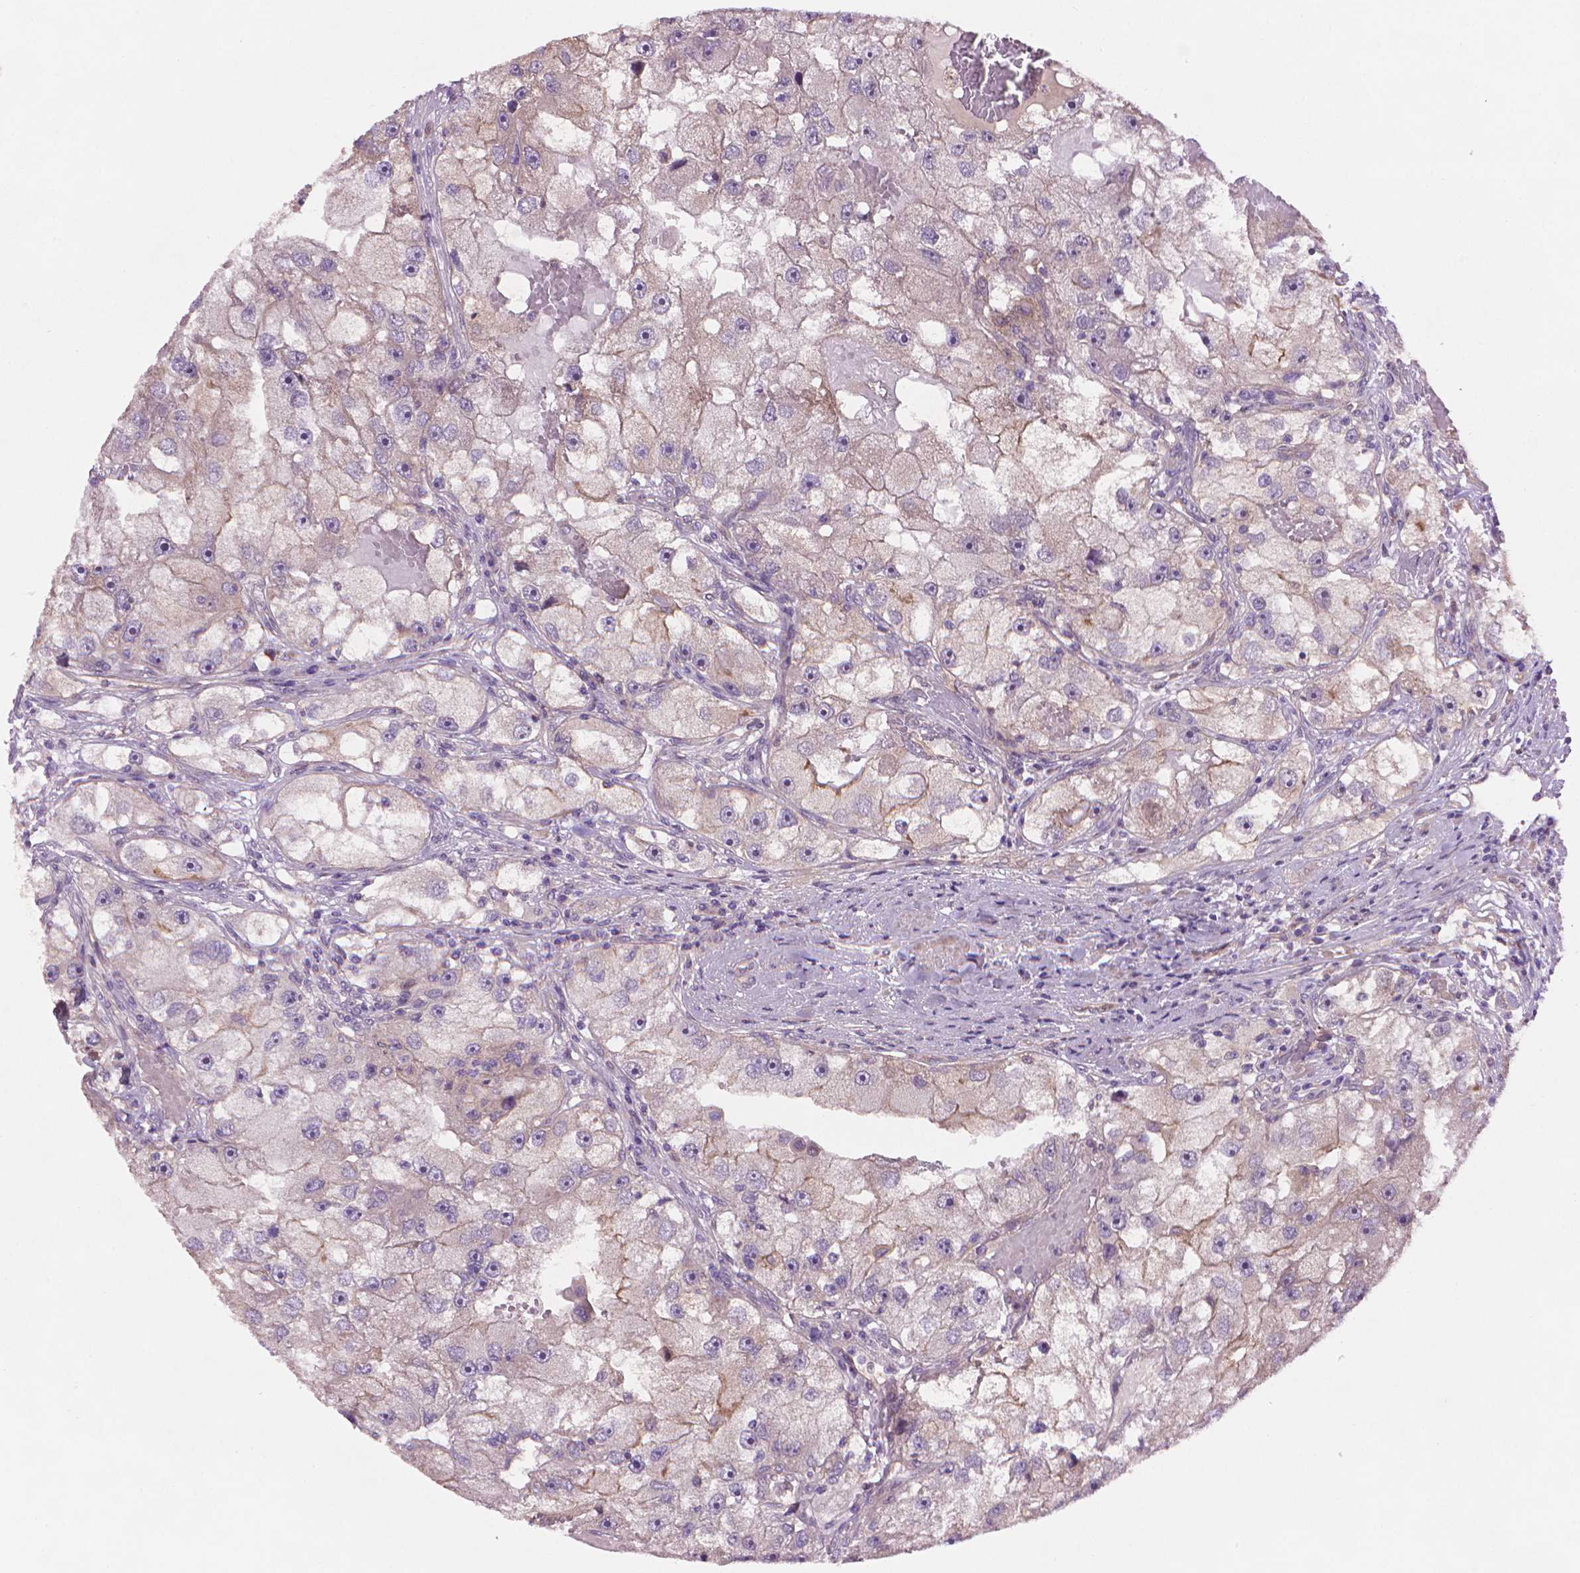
{"staining": {"intensity": "weak", "quantity": "<25%", "location": "cytoplasmic/membranous"}, "tissue": "renal cancer", "cell_type": "Tumor cells", "image_type": "cancer", "snomed": [{"axis": "morphology", "description": "Adenocarcinoma, NOS"}, {"axis": "topography", "description": "Kidney"}], "caption": "High magnification brightfield microscopy of adenocarcinoma (renal) stained with DAB (3,3'-diaminobenzidine) (brown) and counterstained with hematoxylin (blue): tumor cells show no significant positivity.", "gene": "AMMECR1", "patient": {"sex": "male", "age": 63}}